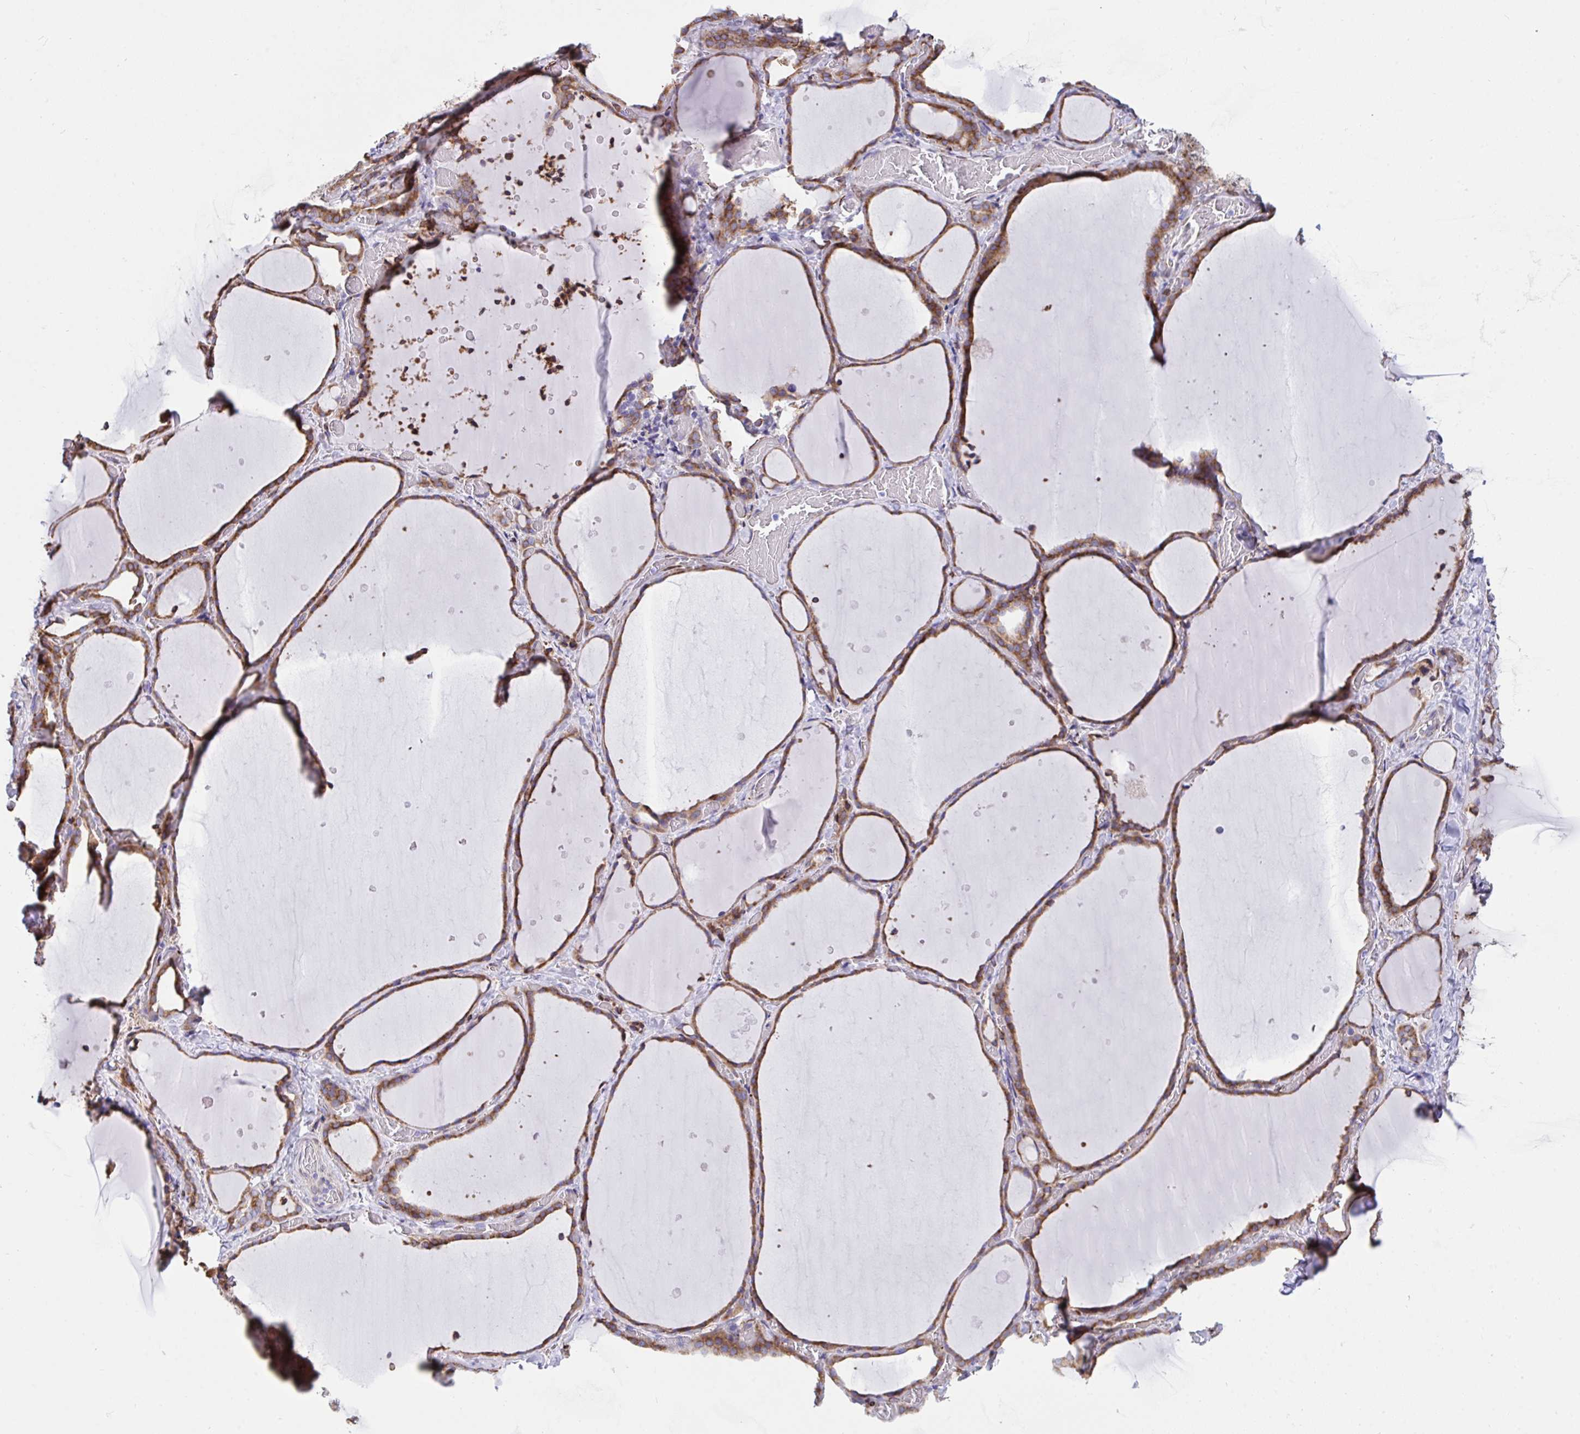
{"staining": {"intensity": "moderate", "quantity": ">75%", "location": "cytoplasmic/membranous"}, "tissue": "thyroid gland", "cell_type": "Glandular cells", "image_type": "normal", "snomed": [{"axis": "morphology", "description": "Normal tissue, NOS"}, {"axis": "topography", "description": "Thyroid gland"}], "caption": "Immunohistochemical staining of benign thyroid gland exhibits >75% levels of moderate cytoplasmic/membranous protein positivity in about >75% of glandular cells.", "gene": "ASPH", "patient": {"sex": "female", "age": 36}}